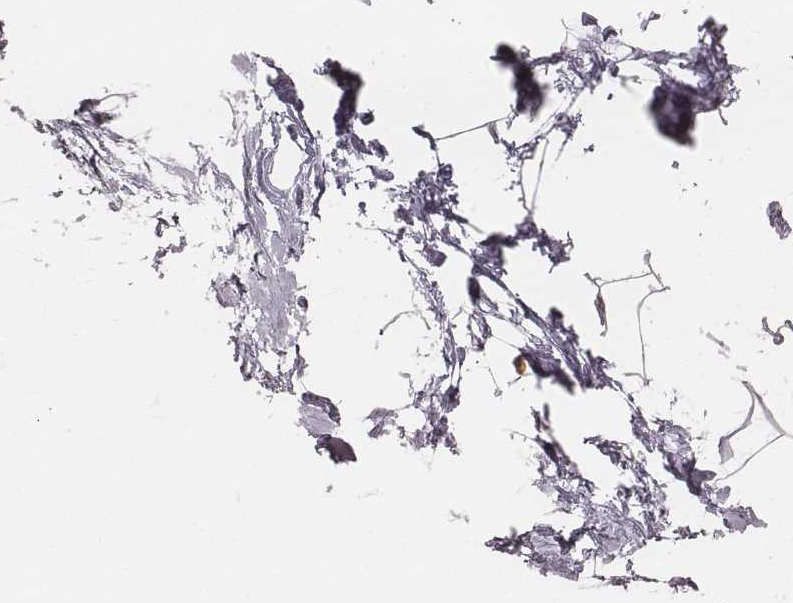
{"staining": {"intensity": "negative", "quantity": "none", "location": "none"}, "tissue": "breast", "cell_type": "Adipocytes", "image_type": "normal", "snomed": [{"axis": "morphology", "description": "Normal tissue, NOS"}, {"axis": "topography", "description": "Breast"}], "caption": "This is an IHC image of normal breast. There is no positivity in adipocytes.", "gene": "RPGRIP1", "patient": {"sex": "female", "age": 45}}